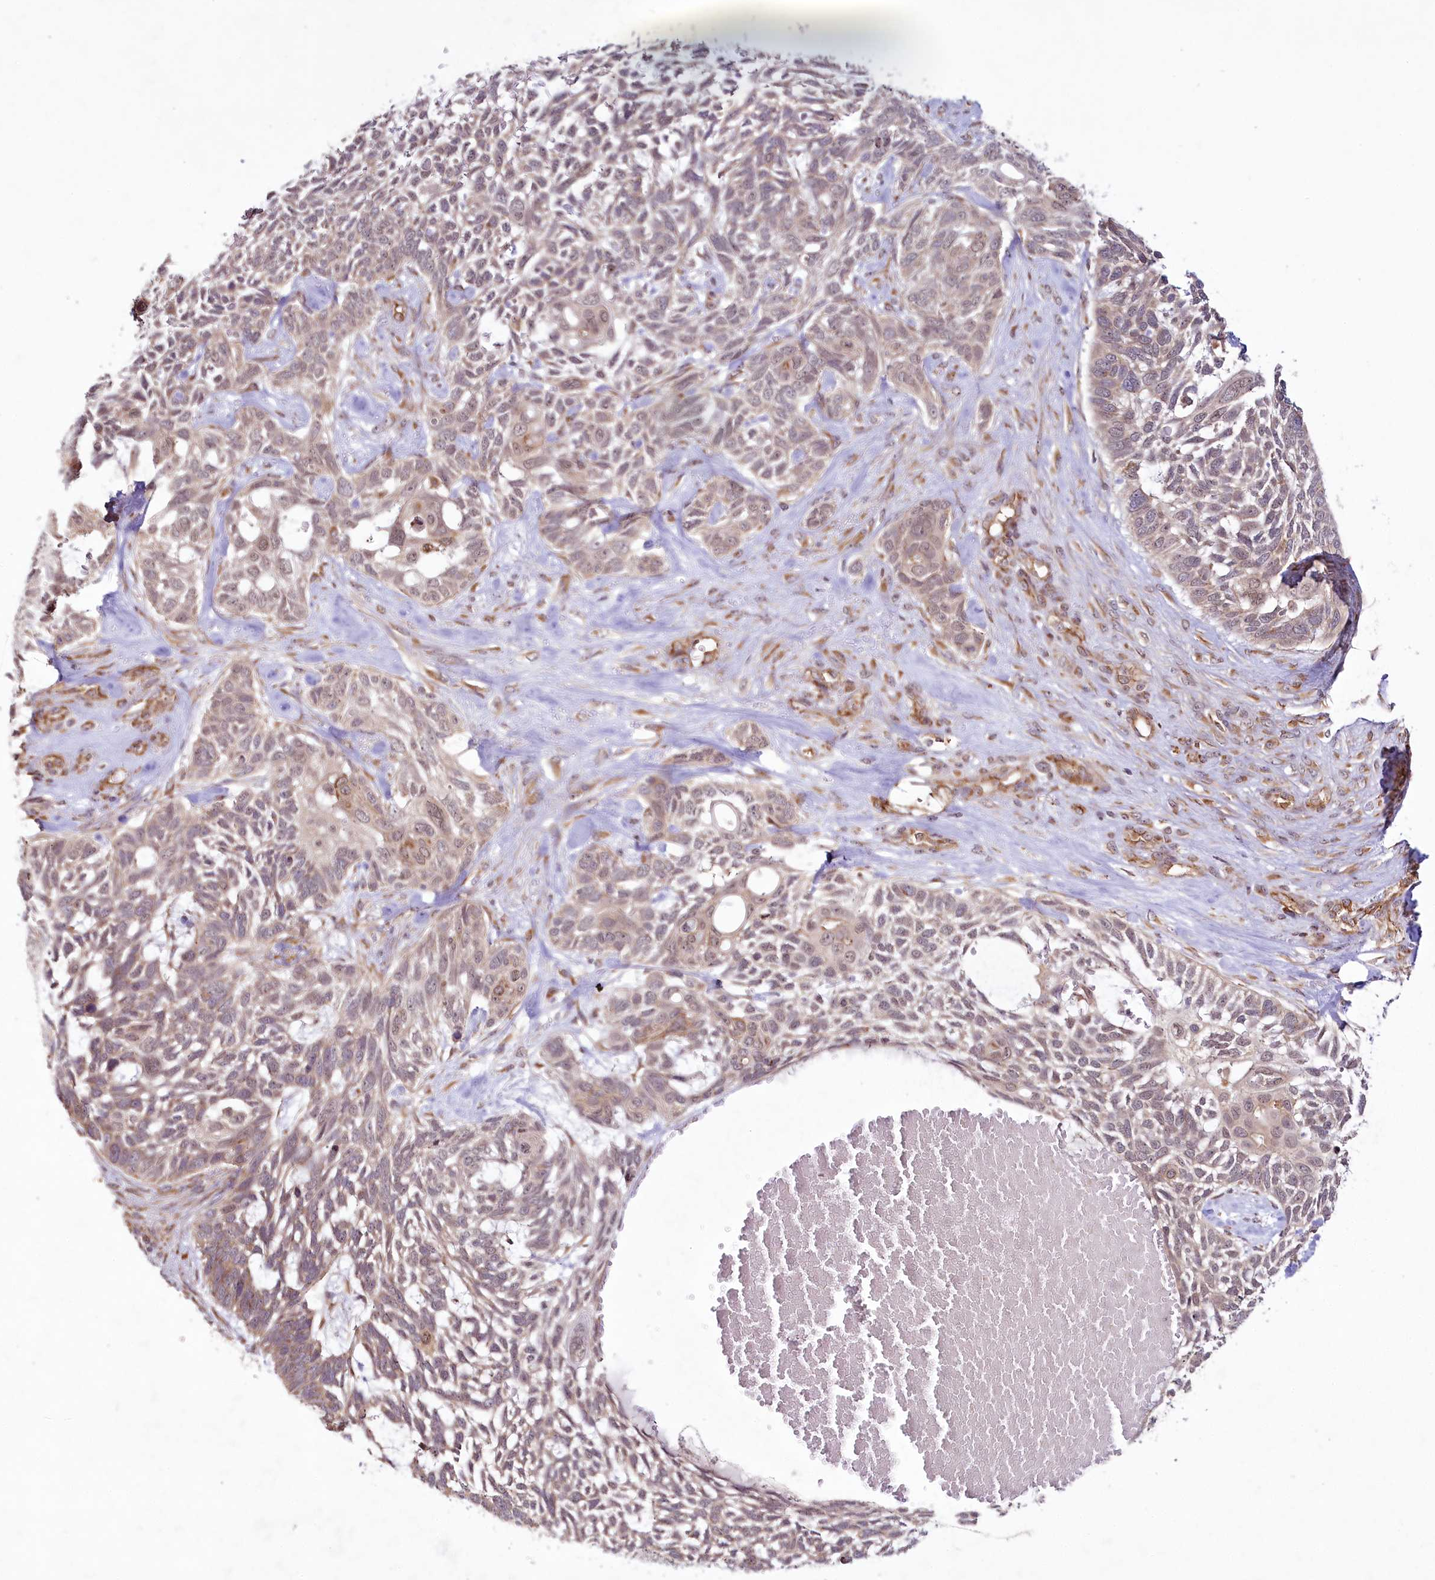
{"staining": {"intensity": "weak", "quantity": ">75%", "location": "cytoplasmic/membranous,nuclear"}, "tissue": "skin cancer", "cell_type": "Tumor cells", "image_type": "cancer", "snomed": [{"axis": "morphology", "description": "Basal cell carcinoma"}, {"axis": "topography", "description": "Skin"}], "caption": "About >75% of tumor cells in human skin cancer (basal cell carcinoma) display weak cytoplasmic/membranous and nuclear protein positivity as visualized by brown immunohistochemical staining.", "gene": "ALKBH8", "patient": {"sex": "male", "age": 88}}